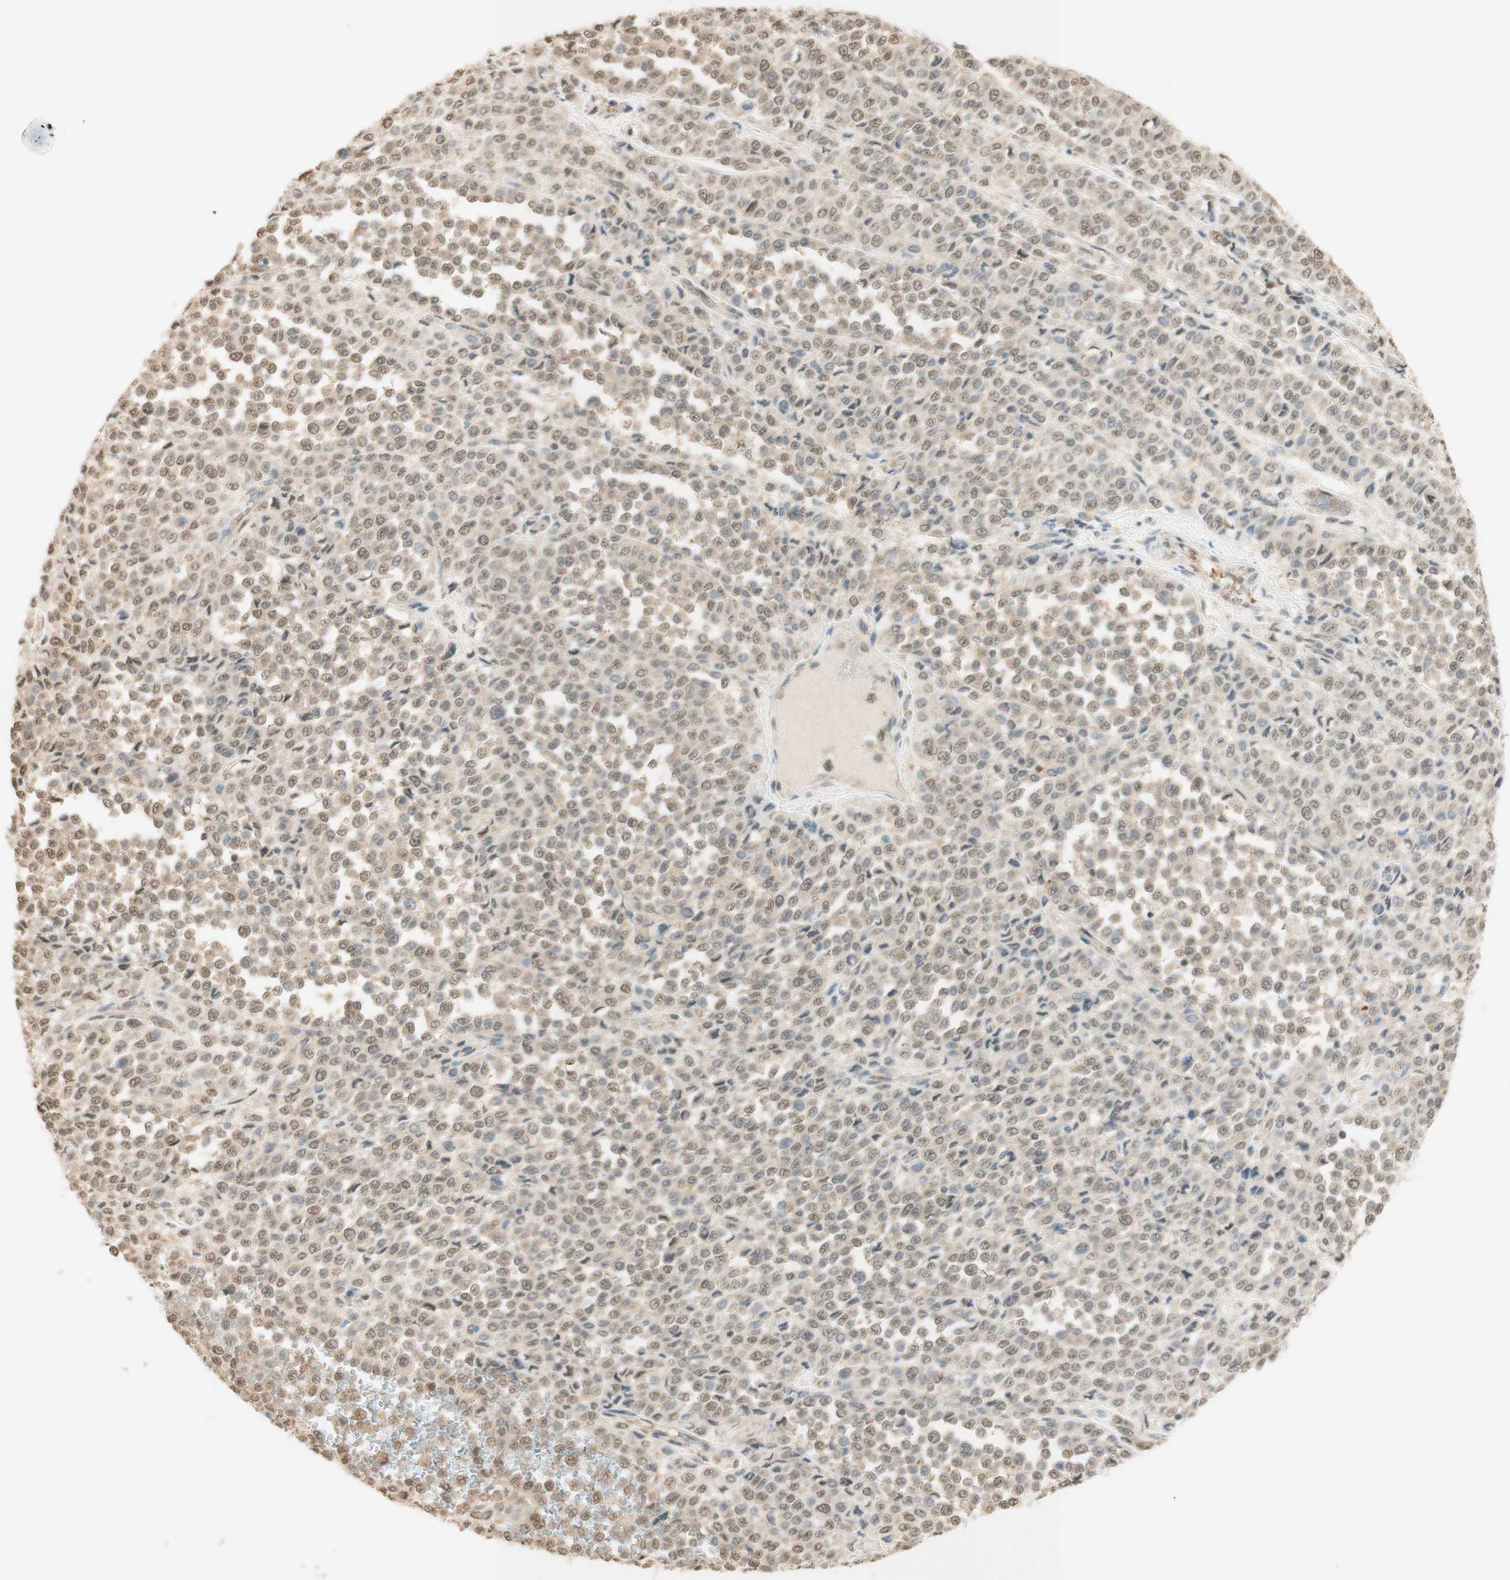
{"staining": {"intensity": "weak", "quantity": ">75%", "location": "cytoplasmic/membranous,nuclear"}, "tissue": "melanoma", "cell_type": "Tumor cells", "image_type": "cancer", "snomed": [{"axis": "morphology", "description": "Malignant melanoma, Metastatic site"}, {"axis": "topography", "description": "Pancreas"}], "caption": "Protein expression by immunohistochemistry demonstrates weak cytoplasmic/membranous and nuclear positivity in approximately >75% of tumor cells in malignant melanoma (metastatic site).", "gene": "SPINT2", "patient": {"sex": "female", "age": 30}}